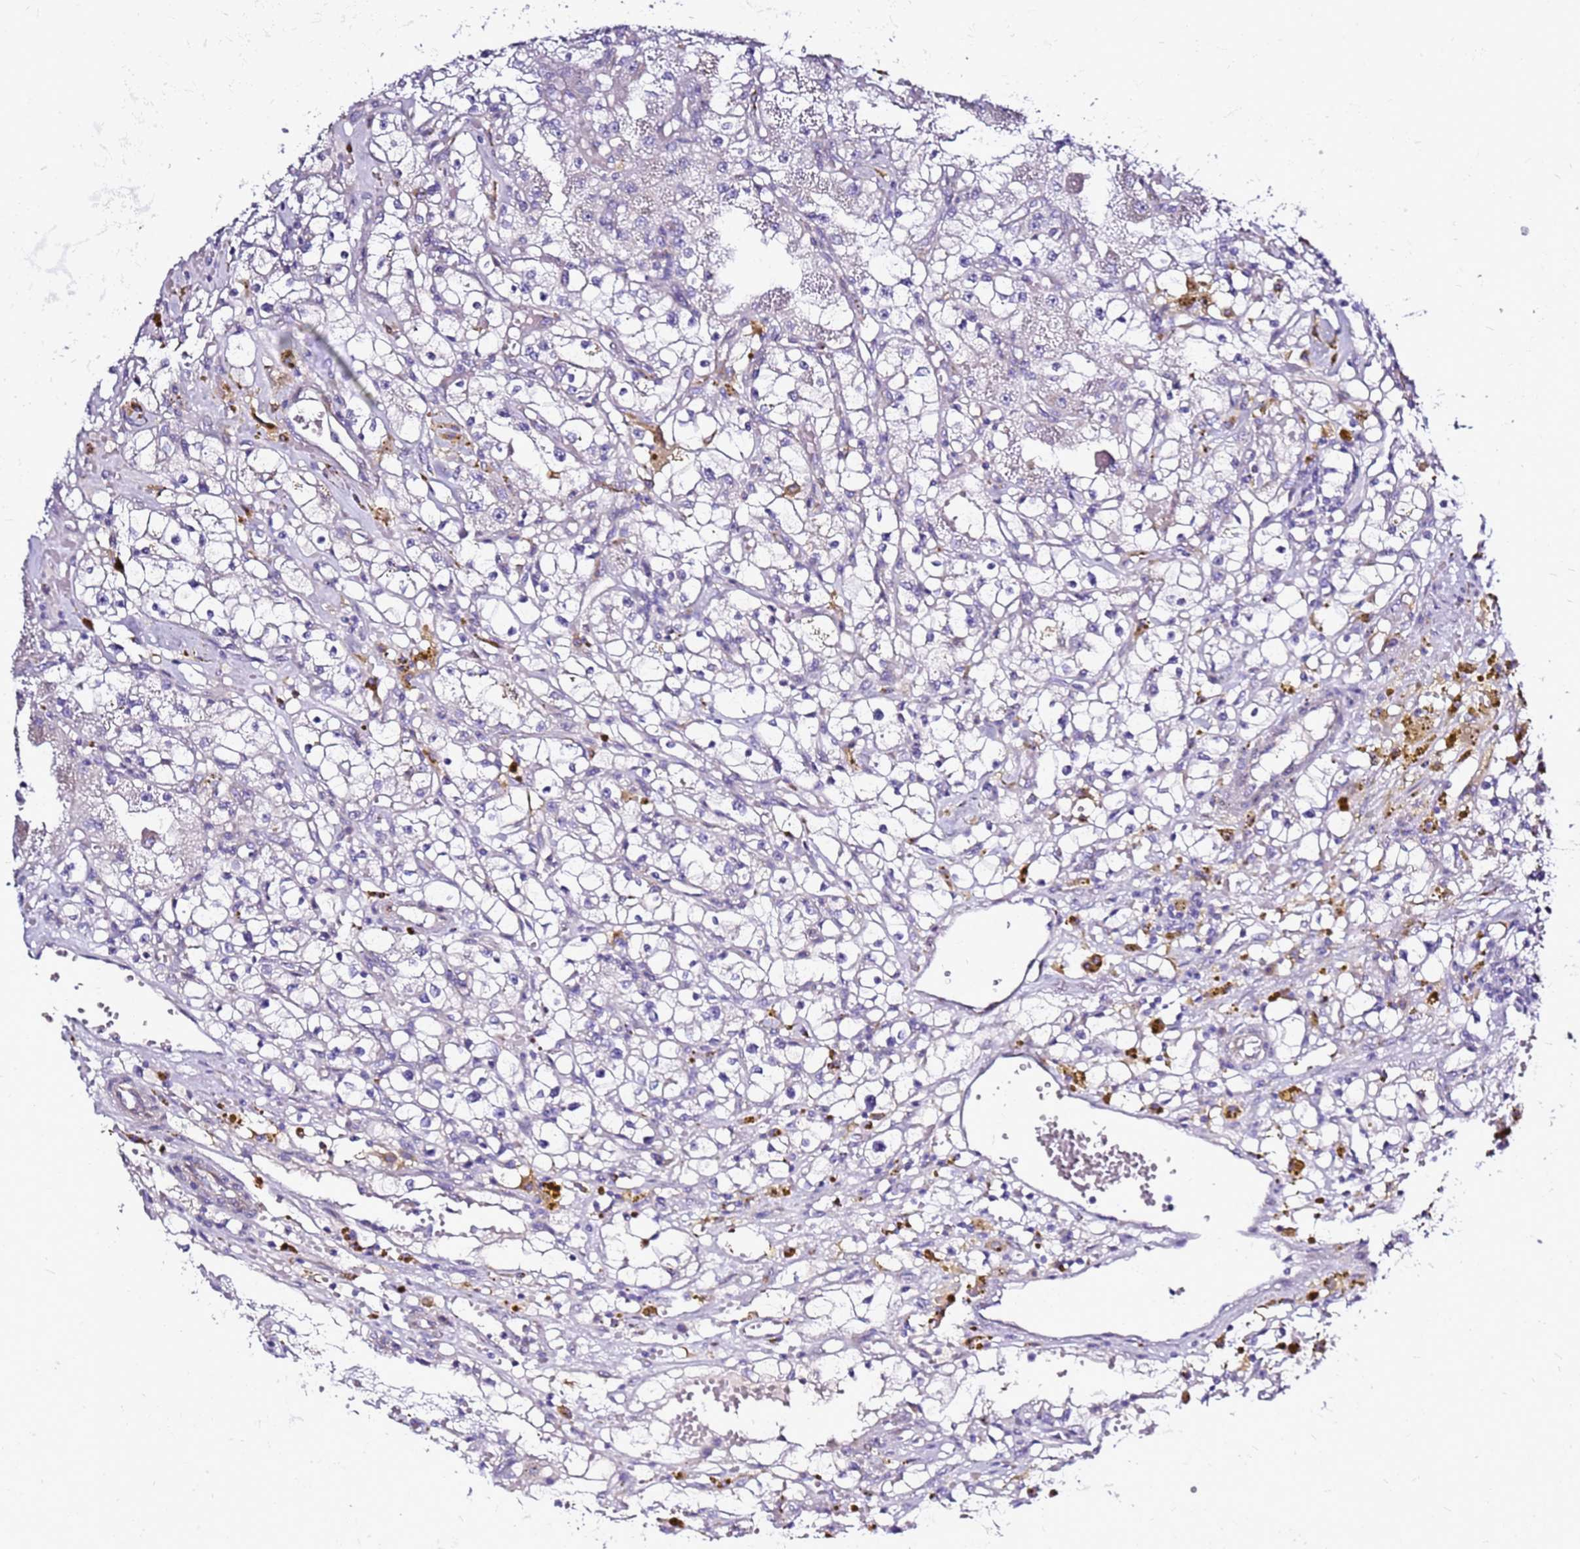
{"staining": {"intensity": "negative", "quantity": "none", "location": "none"}, "tissue": "renal cancer", "cell_type": "Tumor cells", "image_type": "cancer", "snomed": [{"axis": "morphology", "description": "Adenocarcinoma, NOS"}, {"axis": "topography", "description": "Kidney"}], "caption": "High power microscopy micrograph of an immunohistochemistry (IHC) image of renal adenocarcinoma, revealing no significant expression in tumor cells. (Stains: DAB IHC with hematoxylin counter stain, Microscopy: brightfield microscopy at high magnification).", "gene": "CASD1", "patient": {"sex": "male", "age": 56}}